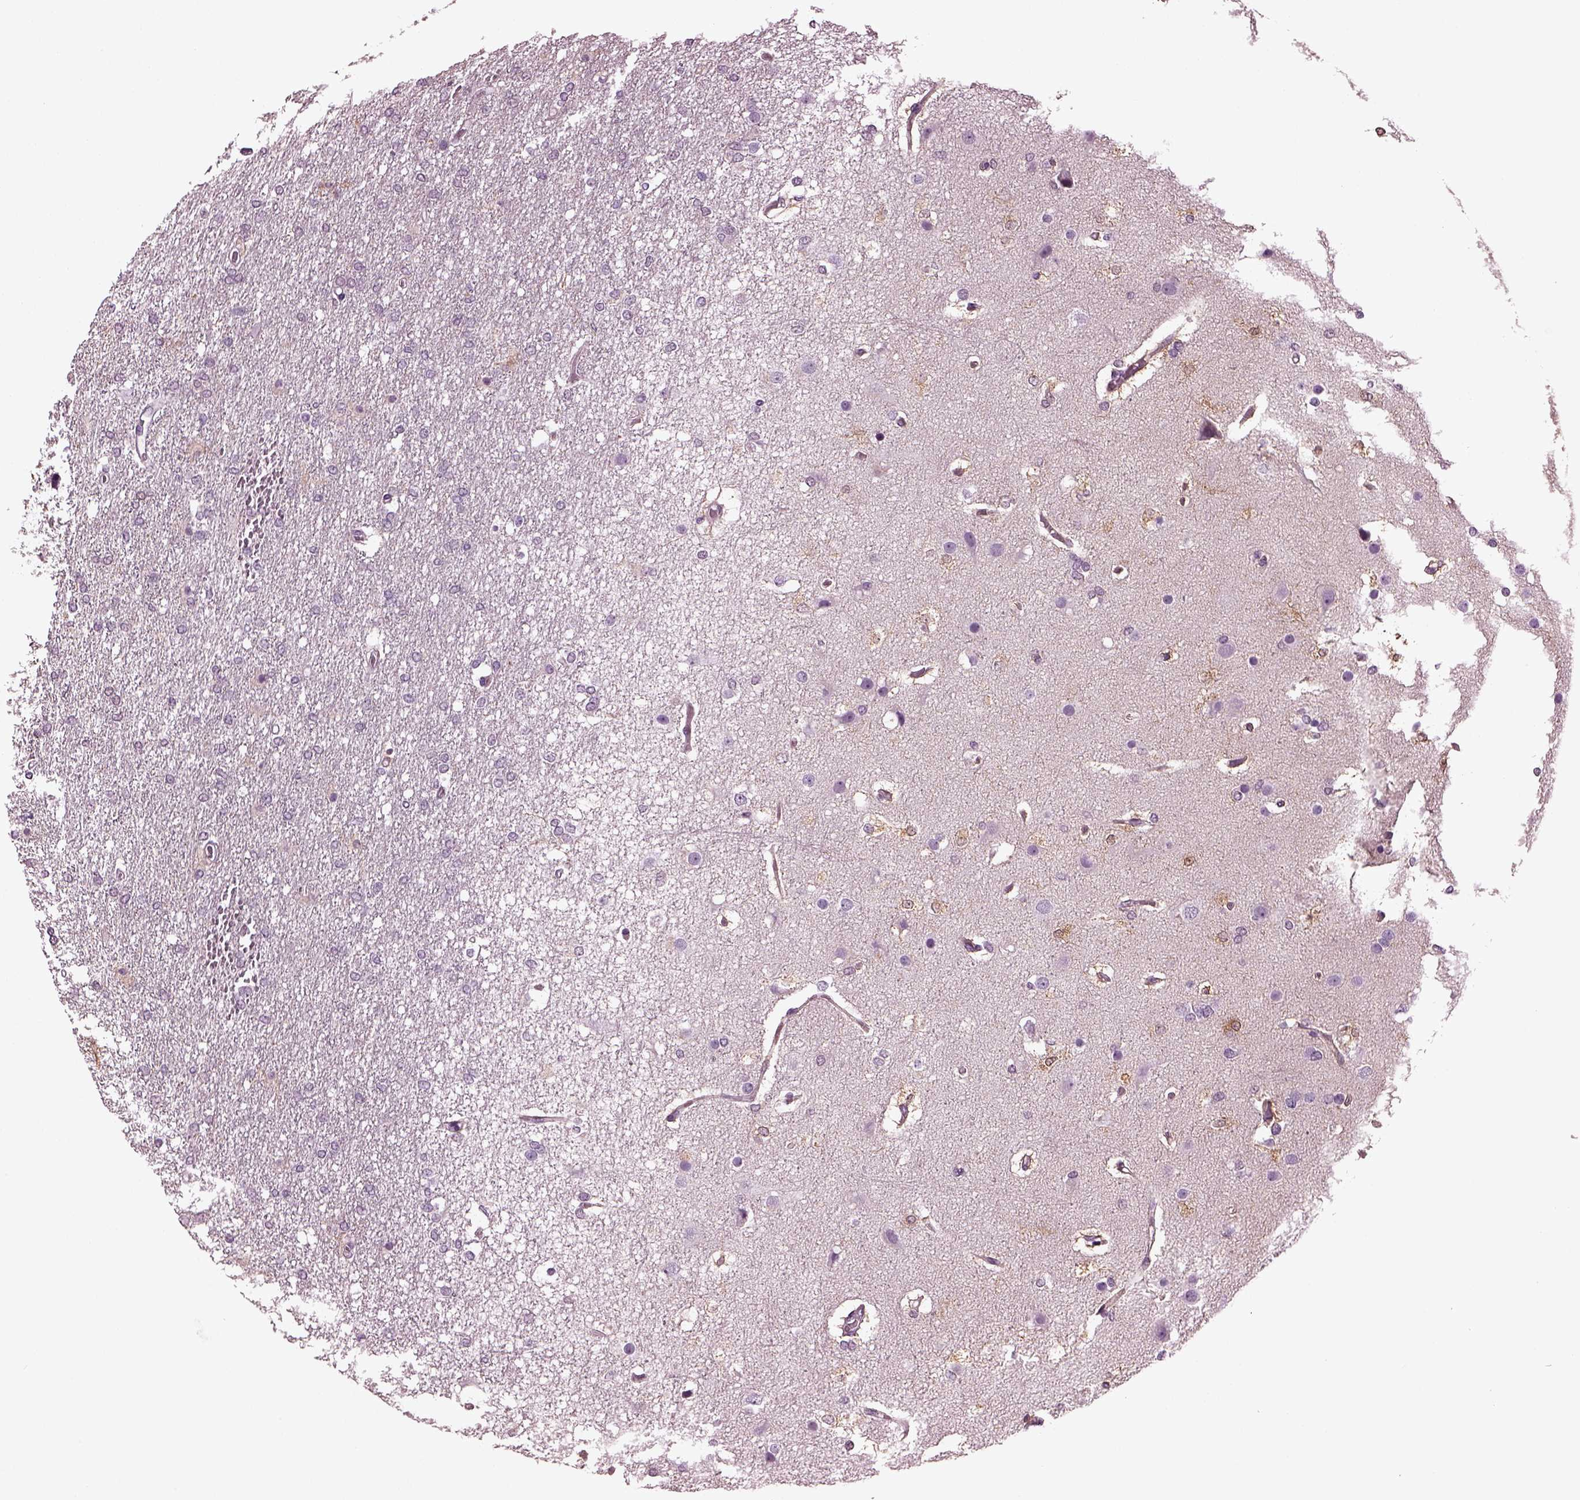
{"staining": {"intensity": "negative", "quantity": "none", "location": "none"}, "tissue": "glioma", "cell_type": "Tumor cells", "image_type": "cancer", "snomed": [{"axis": "morphology", "description": "Glioma, malignant, High grade"}, {"axis": "topography", "description": "Brain"}], "caption": "Tumor cells are negative for protein expression in human high-grade glioma (malignant).", "gene": "SLC6A17", "patient": {"sex": "female", "age": 61}}